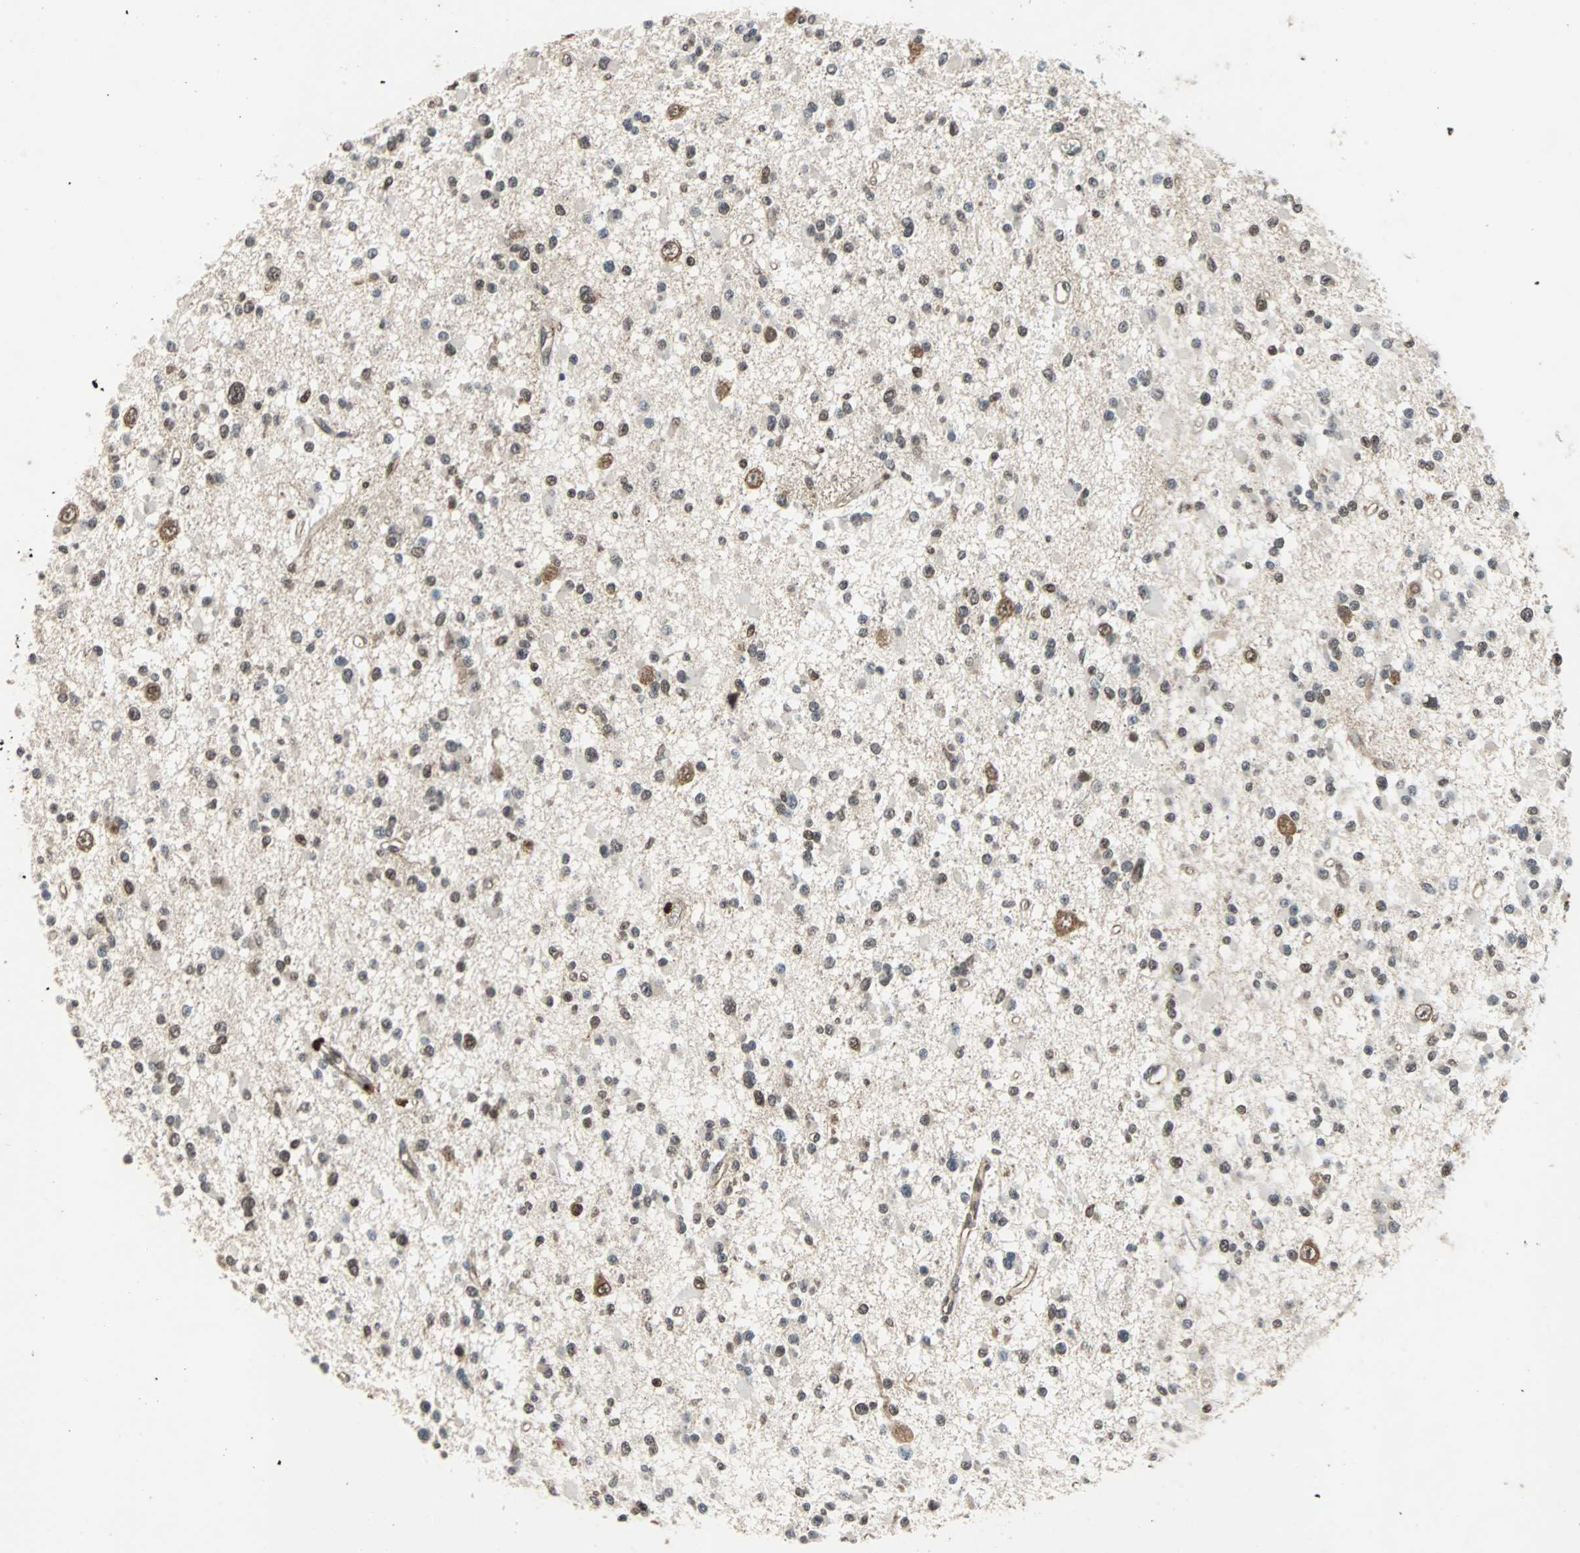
{"staining": {"intensity": "weak", "quantity": ">75%", "location": "cytoplasmic/membranous"}, "tissue": "glioma", "cell_type": "Tumor cells", "image_type": "cancer", "snomed": [{"axis": "morphology", "description": "Glioma, malignant, Low grade"}, {"axis": "topography", "description": "Brain"}], "caption": "Weak cytoplasmic/membranous positivity for a protein is seen in approximately >75% of tumor cells of malignant glioma (low-grade) using immunohistochemistry (IHC).", "gene": "LSR", "patient": {"sex": "female", "age": 22}}